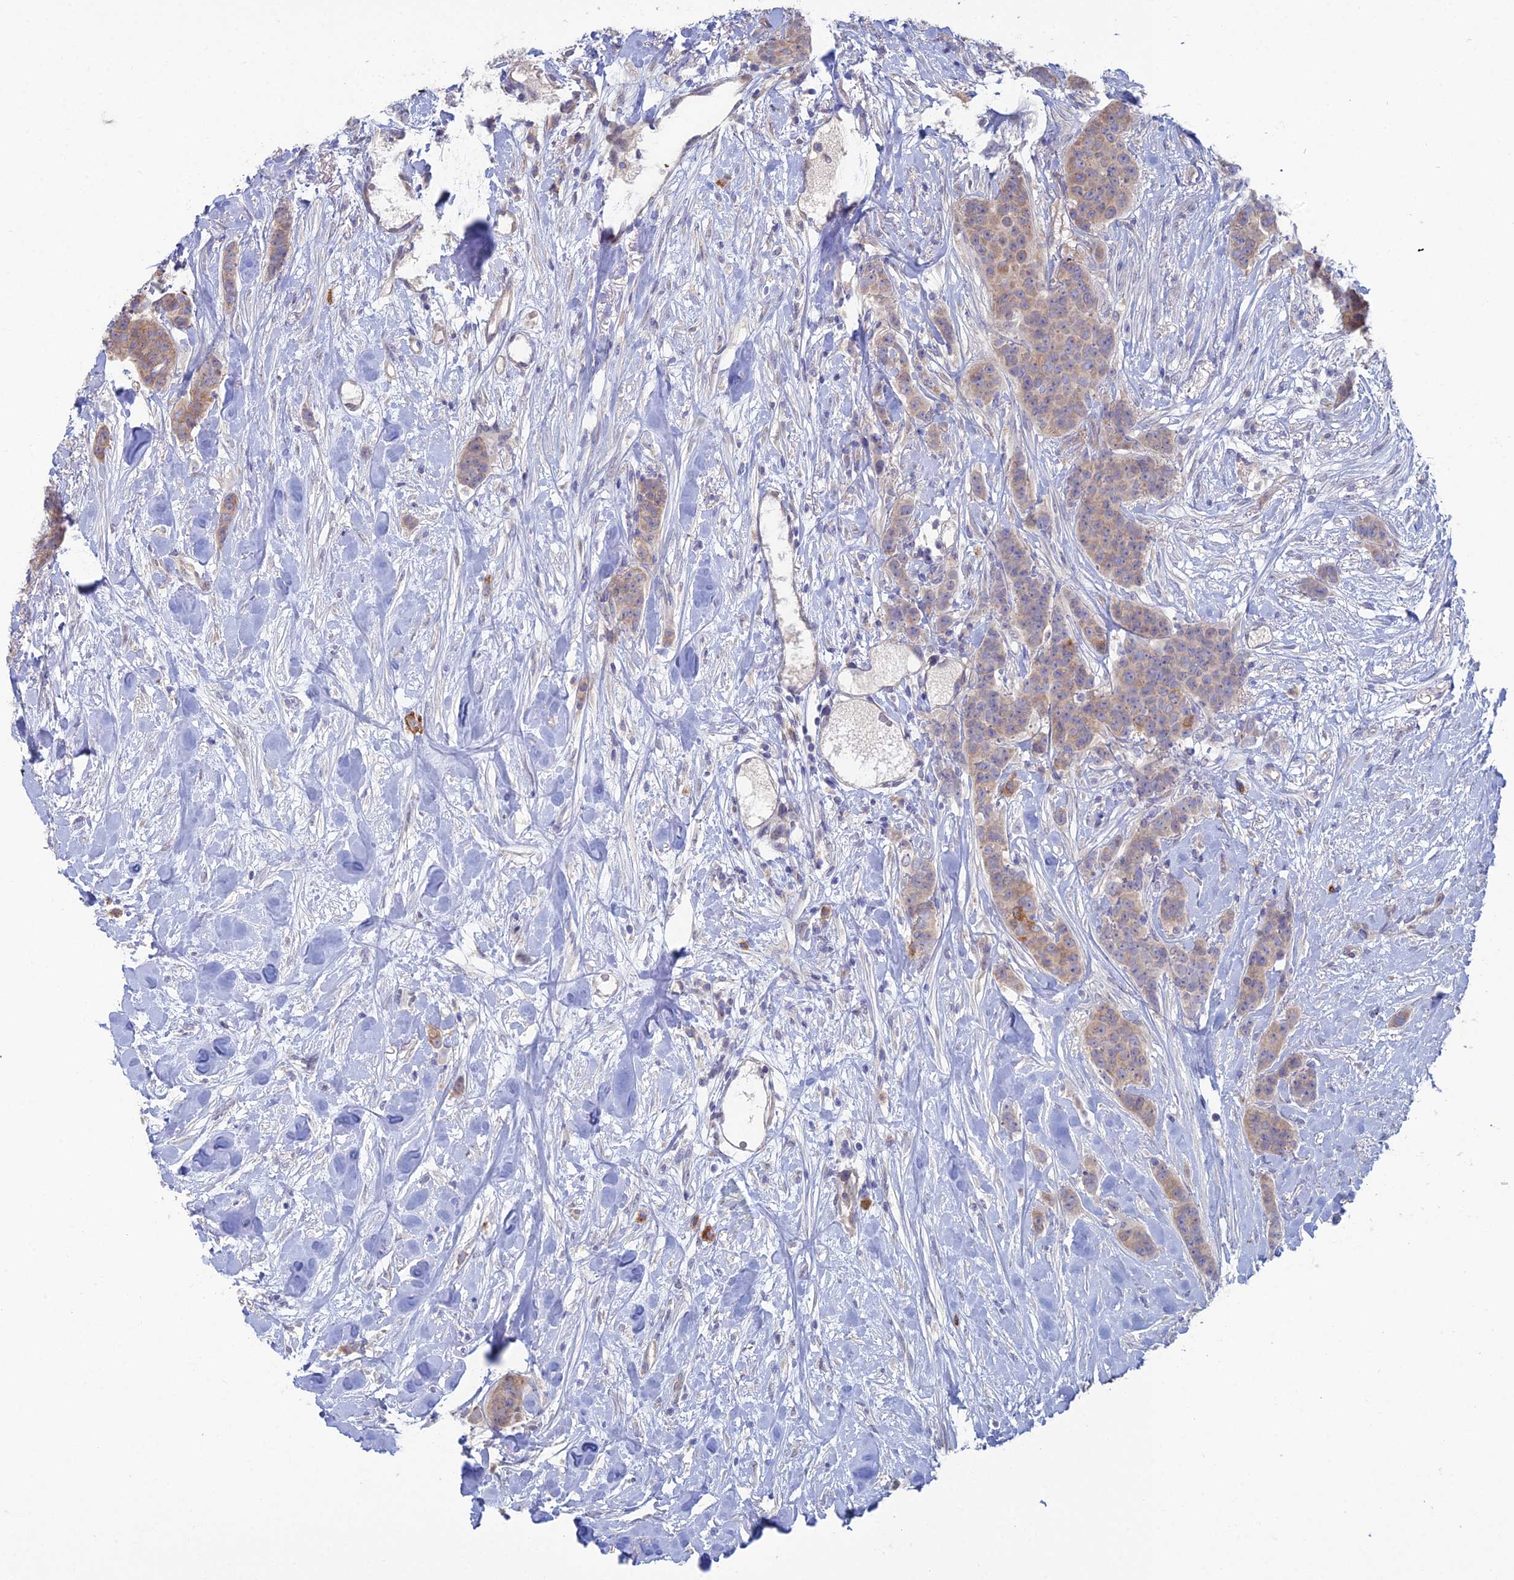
{"staining": {"intensity": "weak", "quantity": "<25%", "location": "cytoplasmic/membranous"}, "tissue": "breast cancer", "cell_type": "Tumor cells", "image_type": "cancer", "snomed": [{"axis": "morphology", "description": "Duct carcinoma"}, {"axis": "topography", "description": "Breast"}], "caption": "High magnification brightfield microscopy of breast cancer (infiltrating ductal carcinoma) stained with DAB (3,3'-diaminobenzidine) (brown) and counterstained with hematoxylin (blue): tumor cells show no significant expression. The staining is performed using DAB (3,3'-diaminobenzidine) brown chromogen with nuclei counter-stained in using hematoxylin.", "gene": "ARL16", "patient": {"sex": "female", "age": 40}}